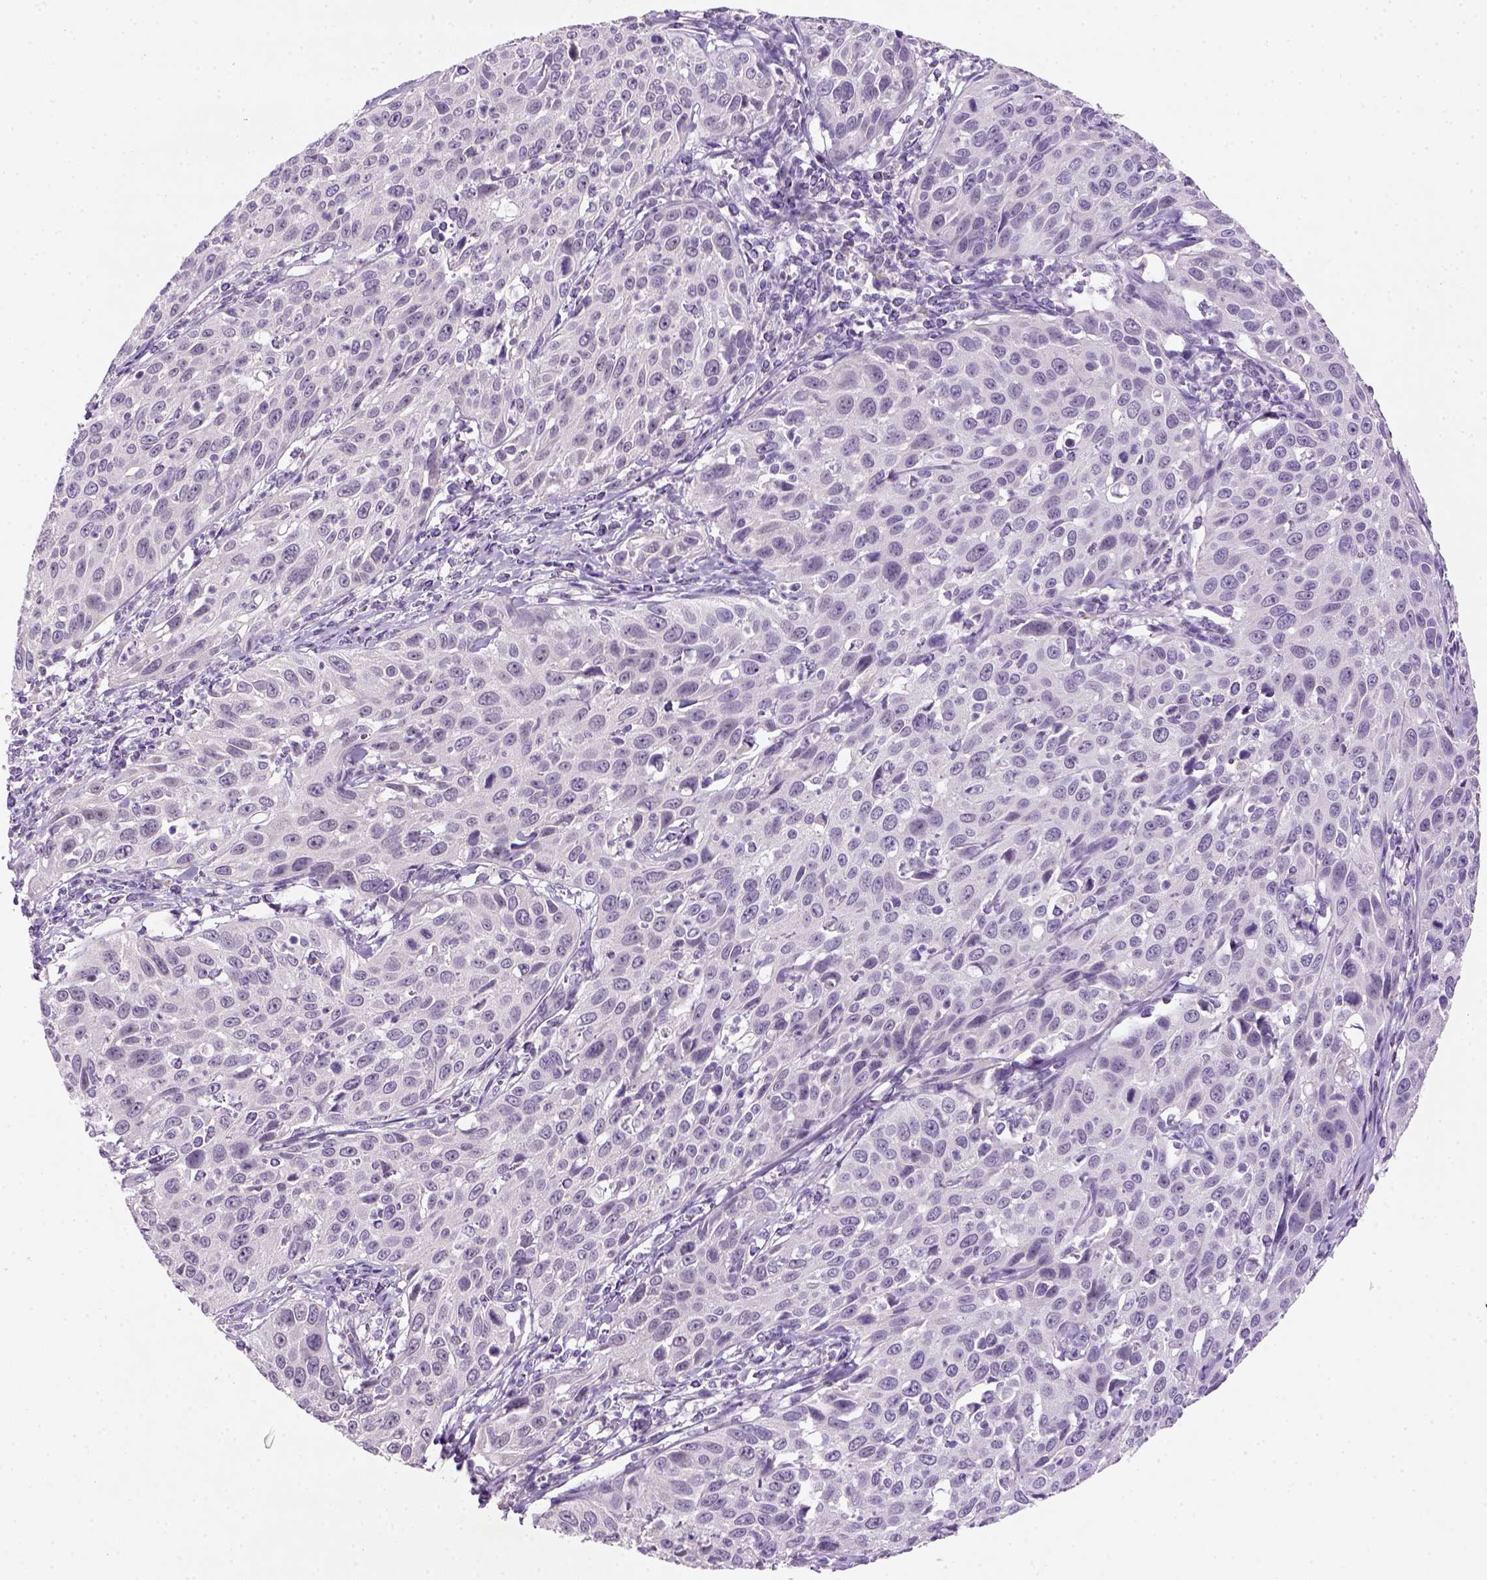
{"staining": {"intensity": "negative", "quantity": "none", "location": "none"}, "tissue": "cervical cancer", "cell_type": "Tumor cells", "image_type": "cancer", "snomed": [{"axis": "morphology", "description": "Squamous cell carcinoma, NOS"}, {"axis": "topography", "description": "Cervix"}], "caption": "A high-resolution micrograph shows immunohistochemistry (IHC) staining of cervical cancer (squamous cell carcinoma), which shows no significant expression in tumor cells. Brightfield microscopy of immunohistochemistry stained with DAB (3,3'-diaminobenzidine) (brown) and hematoxylin (blue), captured at high magnification.", "gene": "ZMAT4", "patient": {"sex": "female", "age": 26}}